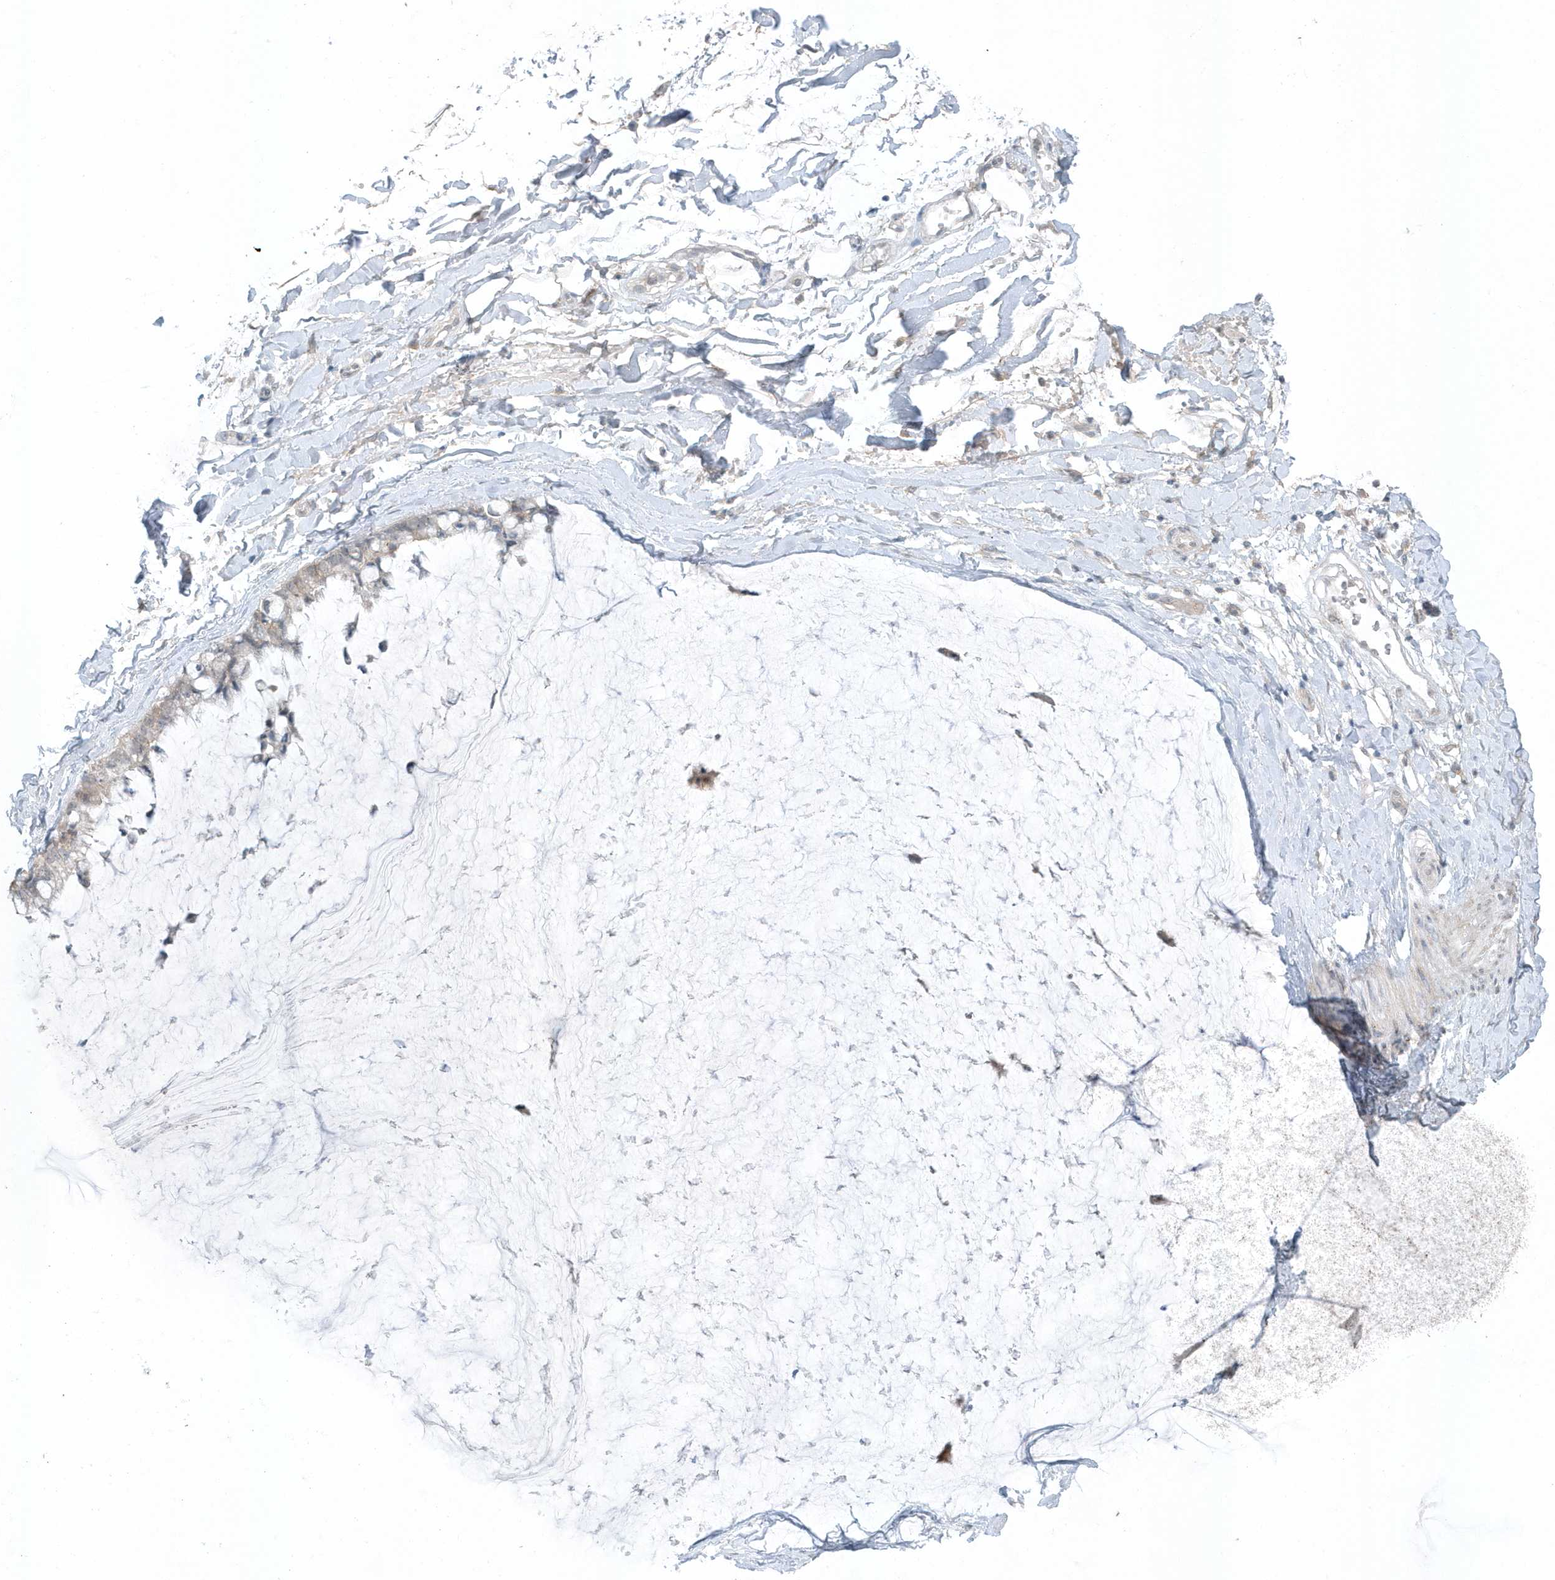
{"staining": {"intensity": "negative", "quantity": "none", "location": "none"}, "tissue": "ovarian cancer", "cell_type": "Tumor cells", "image_type": "cancer", "snomed": [{"axis": "morphology", "description": "Cystadenocarcinoma, mucinous, NOS"}, {"axis": "topography", "description": "Ovary"}], "caption": "The micrograph shows no significant staining in tumor cells of ovarian mucinous cystadenocarcinoma.", "gene": "PARD3B", "patient": {"sex": "female", "age": 39}}